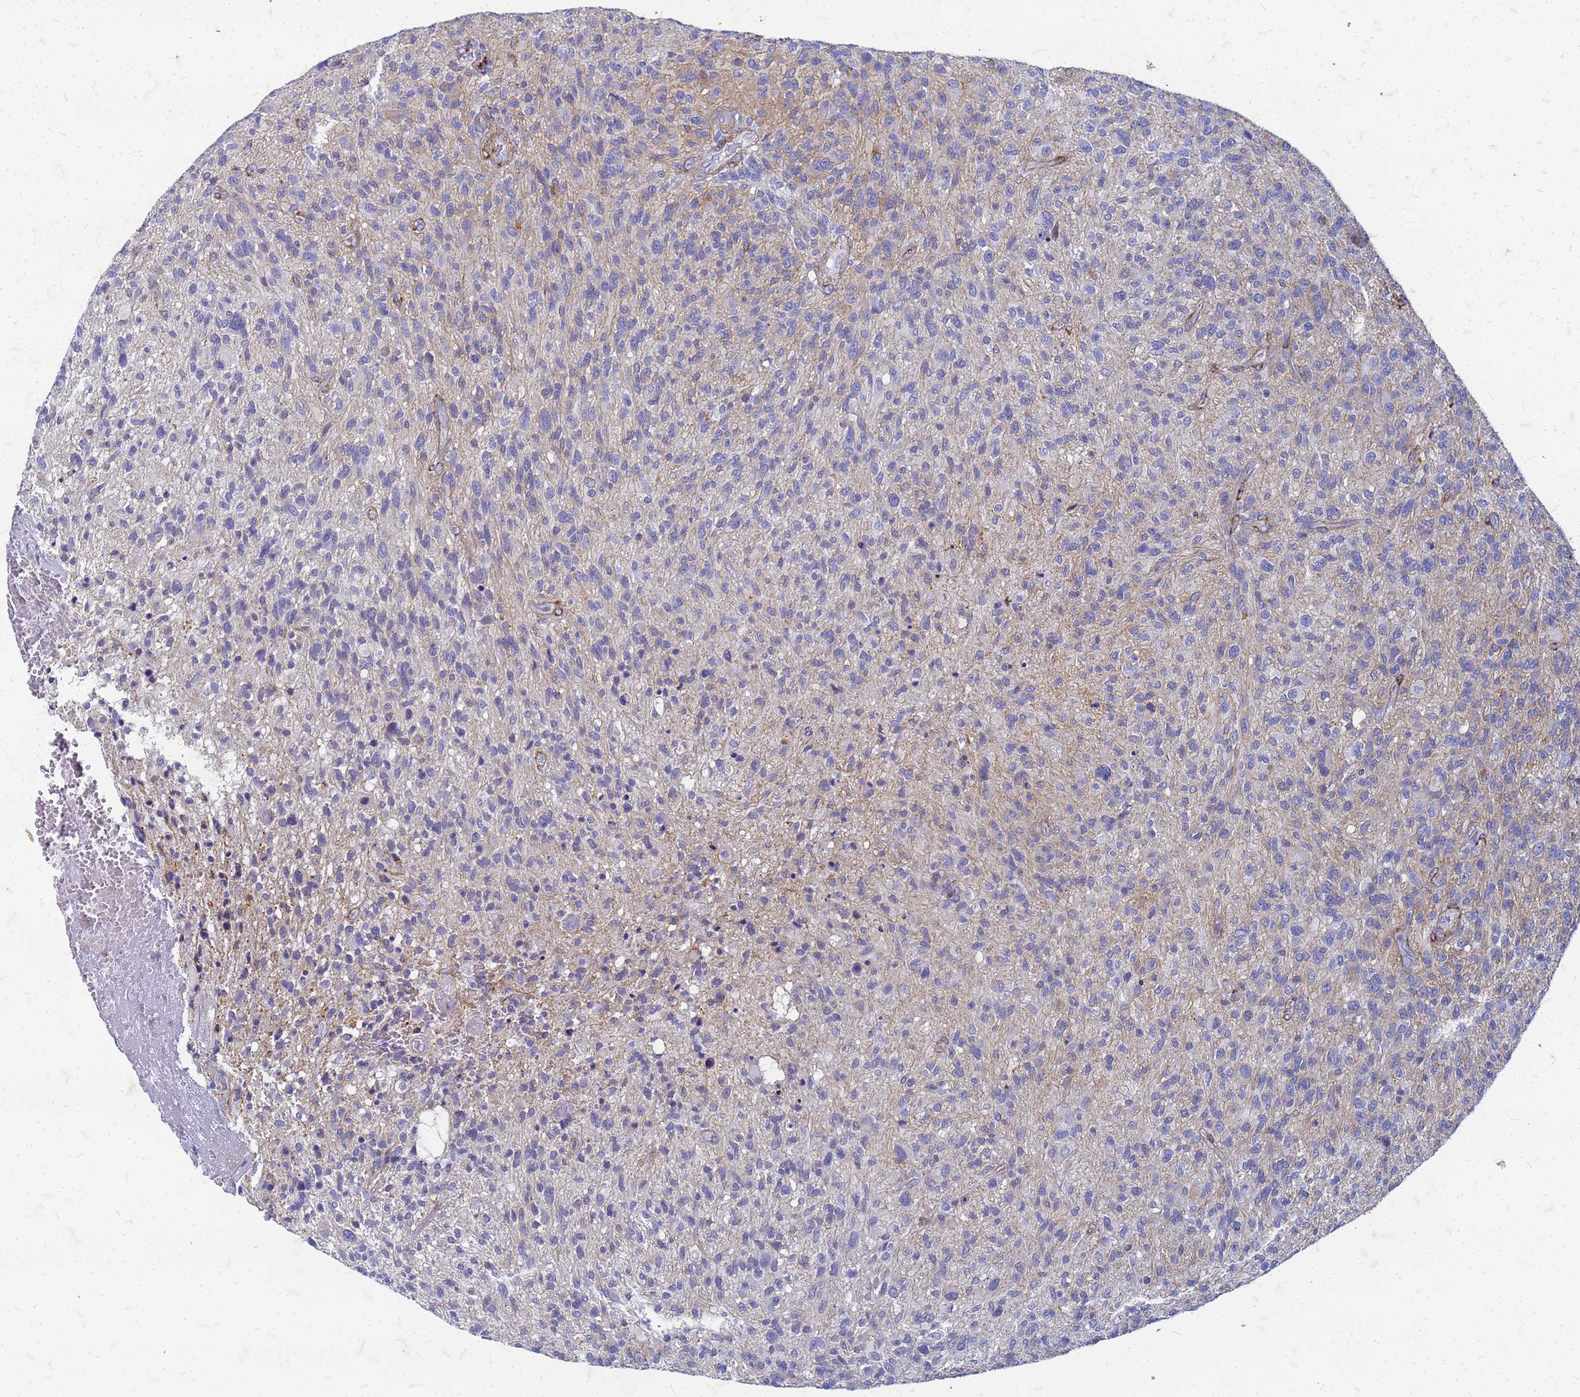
{"staining": {"intensity": "negative", "quantity": "none", "location": "none"}, "tissue": "glioma", "cell_type": "Tumor cells", "image_type": "cancer", "snomed": [{"axis": "morphology", "description": "Glioma, malignant, High grade"}, {"axis": "topography", "description": "Brain"}], "caption": "An immunohistochemistry photomicrograph of high-grade glioma (malignant) is shown. There is no staining in tumor cells of high-grade glioma (malignant).", "gene": "TRIM64B", "patient": {"sex": "male", "age": 47}}